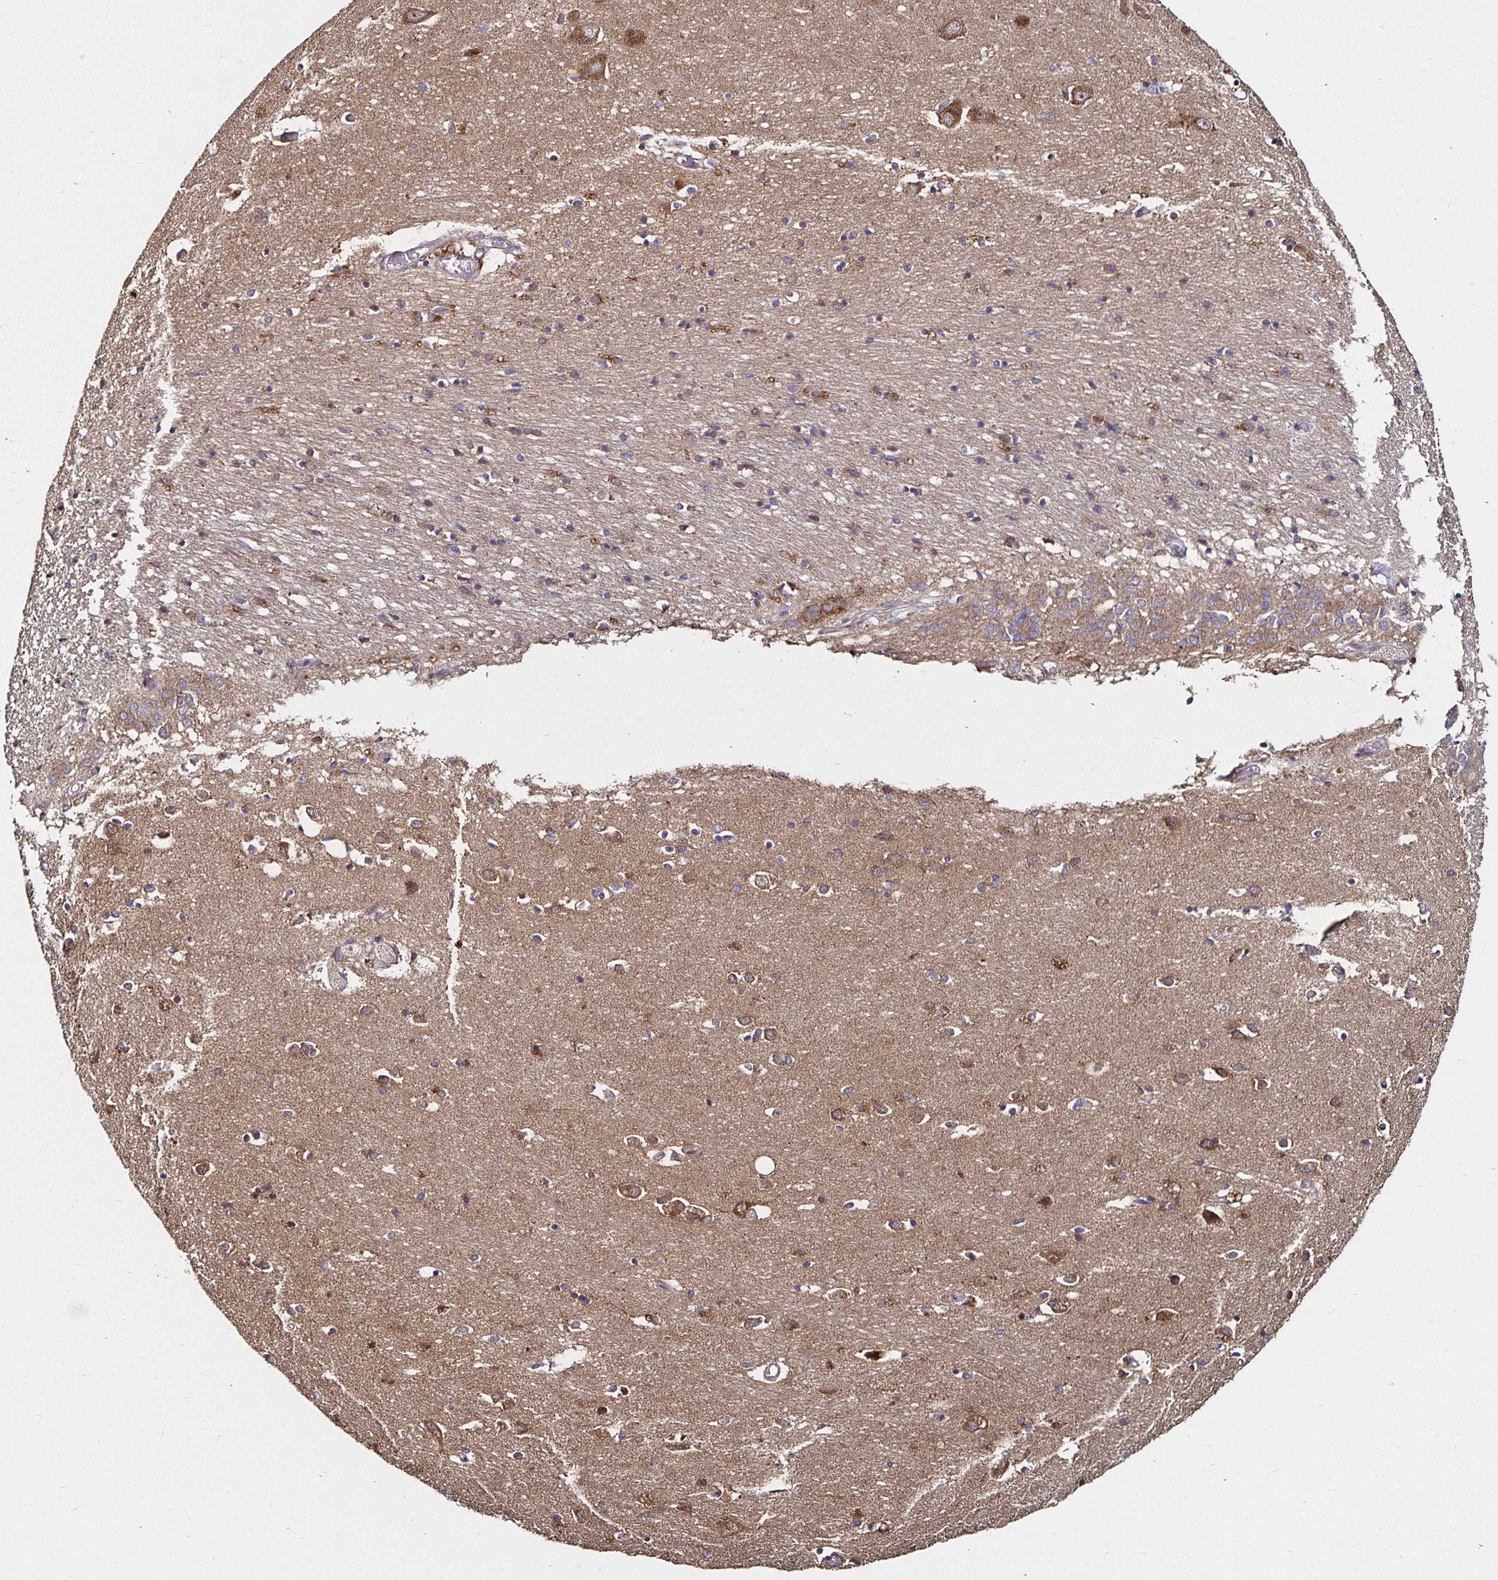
{"staining": {"intensity": "moderate", "quantity": "25%-75%", "location": "cytoplasmic/membranous"}, "tissue": "caudate", "cell_type": "Glial cells", "image_type": "normal", "snomed": [{"axis": "morphology", "description": "Normal tissue, NOS"}, {"axis": "topography", "description": "Lateral ventricle wall"}, {"axis": "topography", "description": "Hippocampus"}], "caption": "Moderate cytoplasmic/membranous positivity is appreciated in about 25%-75% of glial cells in benign caudate.", "gene": "MLST8", "patient": {"sex": "female", "age": 63}}